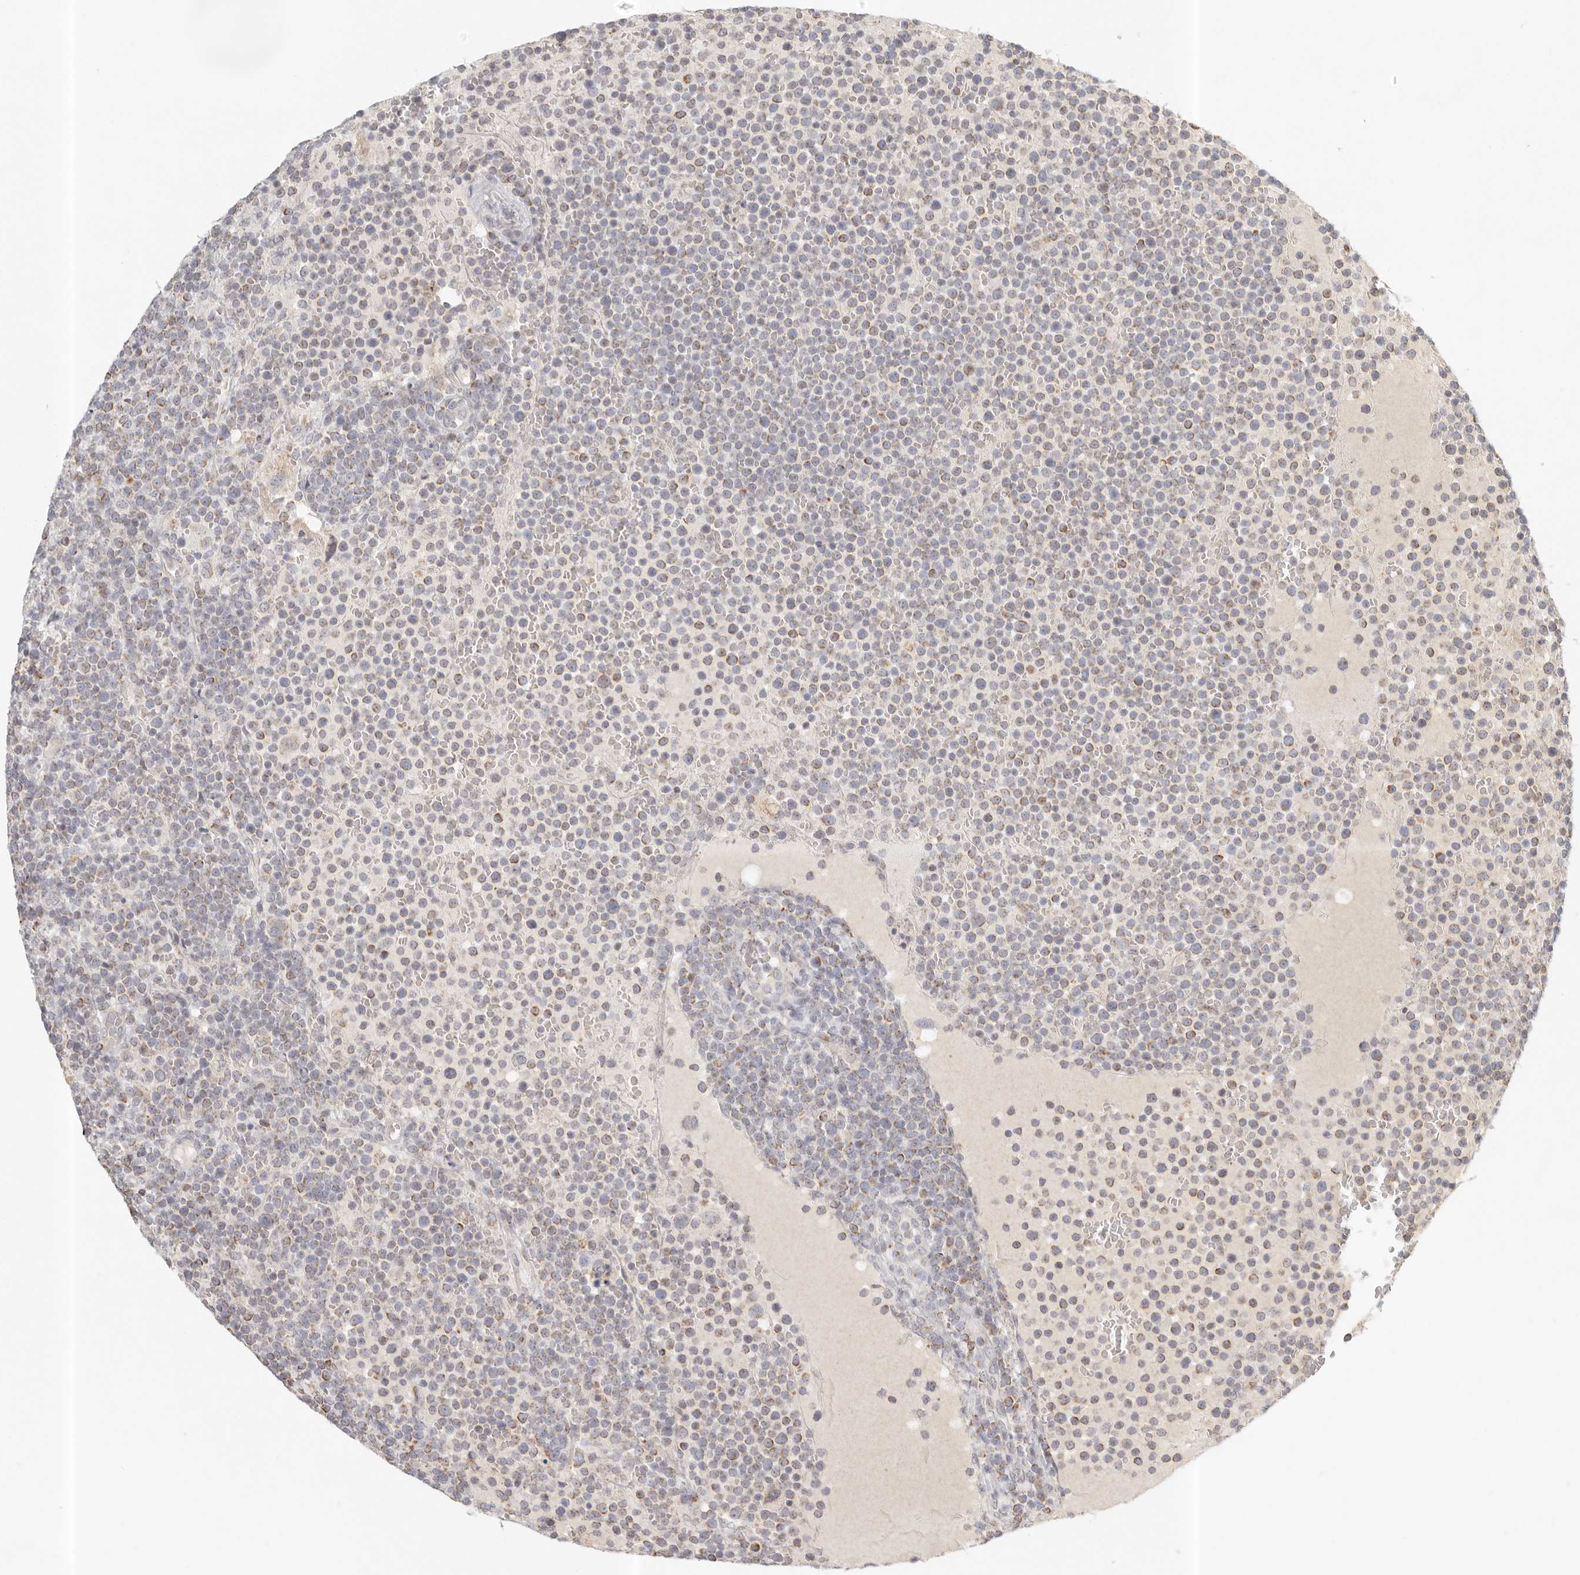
{"staining": {"intensity": "moderate", "quantity": ">75%", "location": "cytoplasmic/membranous"}, "tissue": "lymphoma", "cell_type": "Tumor cells", "image_type": "cancer", "snomed": [{"axis": "morphology", "description": "Malignant lymphoma, non-Hodgkin's type, High grade"}, {"axis": "topography", "description": "Lymph node"}], "caption": "High-grade malignant lymphoma, non-Hodgkin's type stained with DAB immunohistochemistry (IHC) exhibits medium levels of moderate cytoplasmic/membranous staining in approximately >75% of tumor cells.", "gene": "KDF1", "patient": {"sex": "male", "age": 61}}